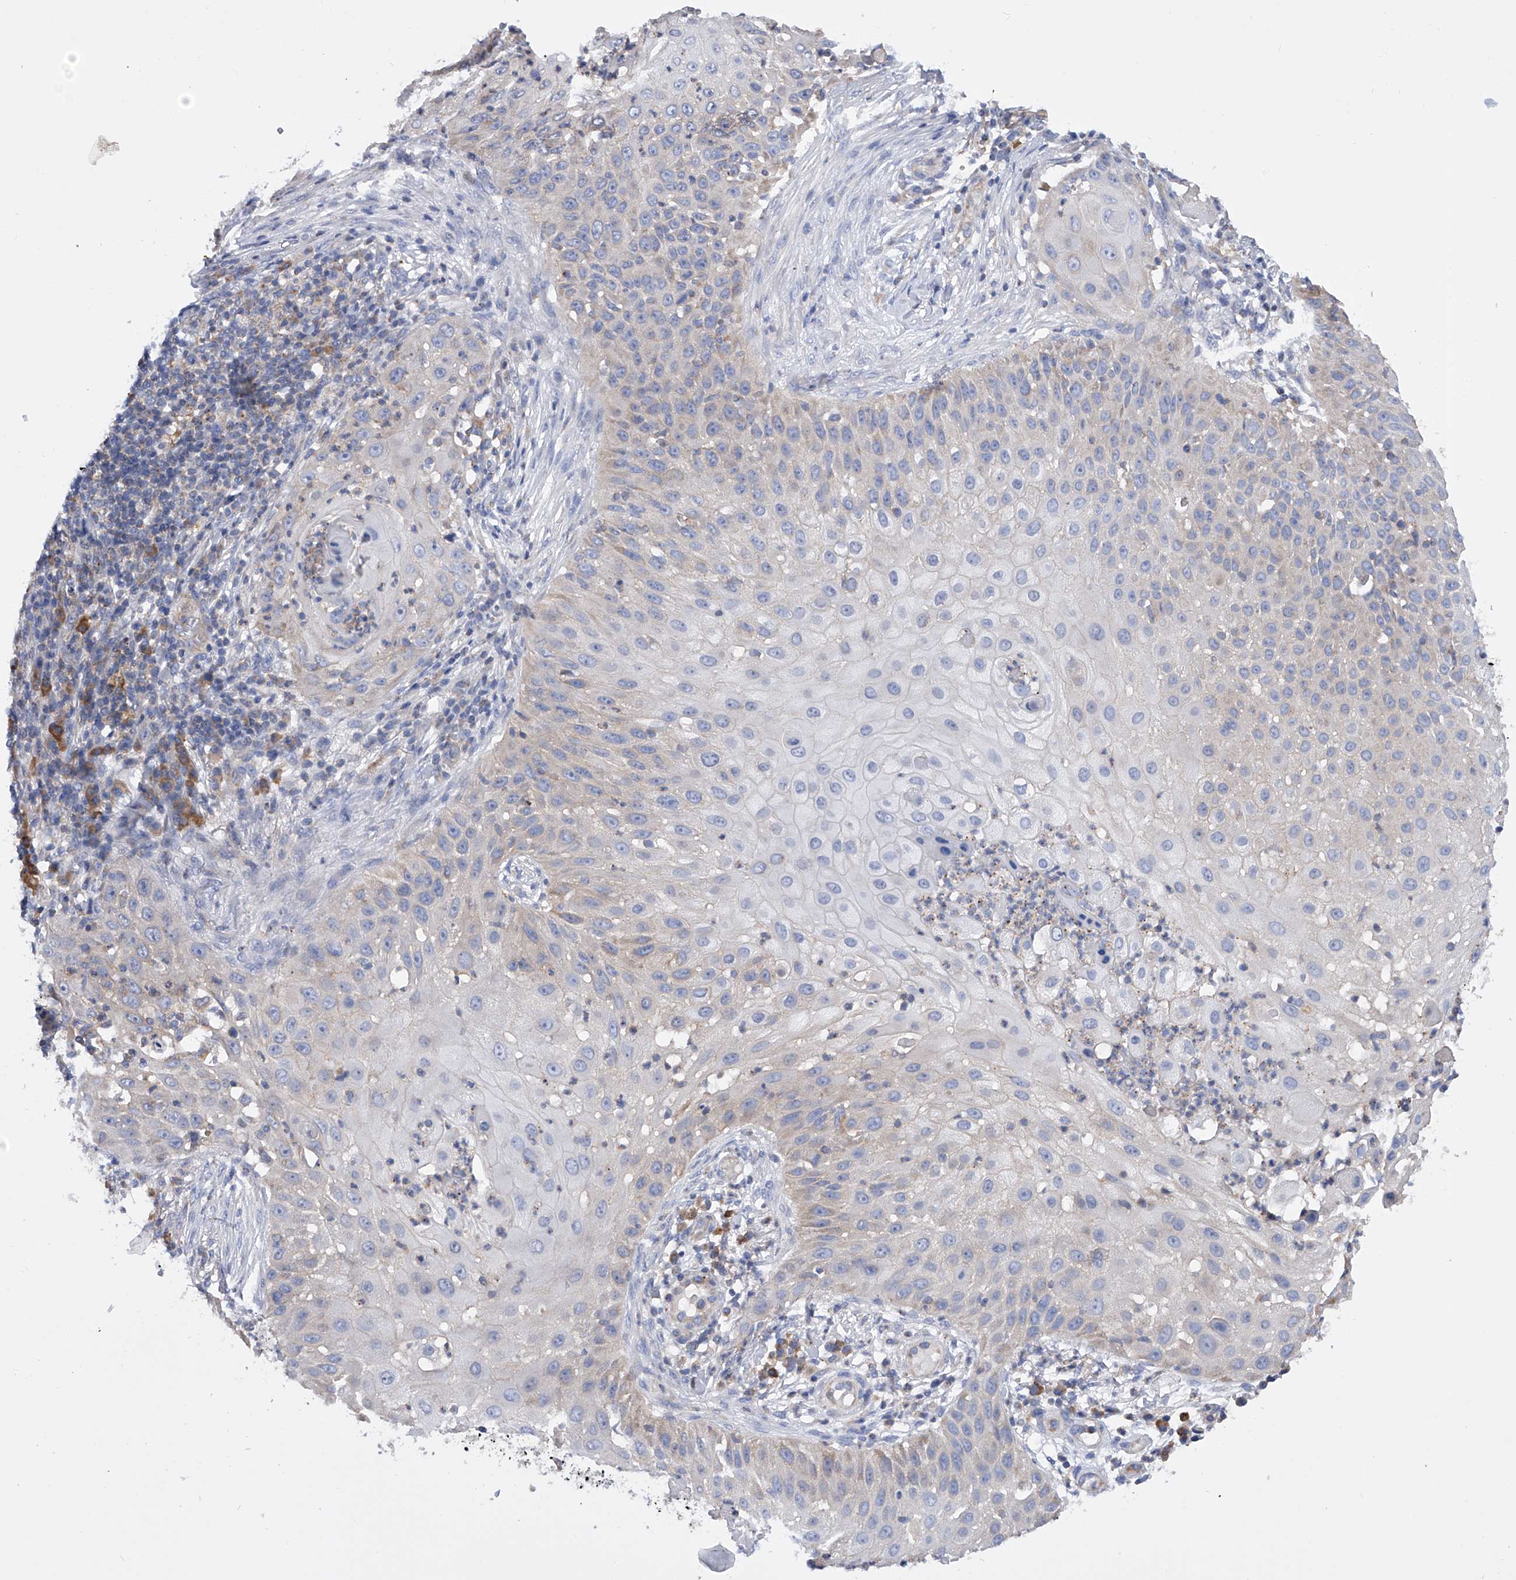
{"staining": {"intensity": "negative", "quantity": "none", "location": "none"}, "tissue": "skin cancer", "cell_type": "Tumor cells", "image_type": "cancer", "snomed": [{"axis": "morphology", "description": "Squamous cell carcinoma, NOS"}, {"axis": "topography", "description": "Skin"}], "caption": "A histopathology image of human skin cancer (squamous cell carcinoma) is negative for staining in tumor cells. Brightfield microscopy of immunohistochemistry stained with DAB (brown) and hematoxylin (blue), captured at high magnification.", "gene": "MLYCD", "patient": {"sex": "female", "age": 44}}